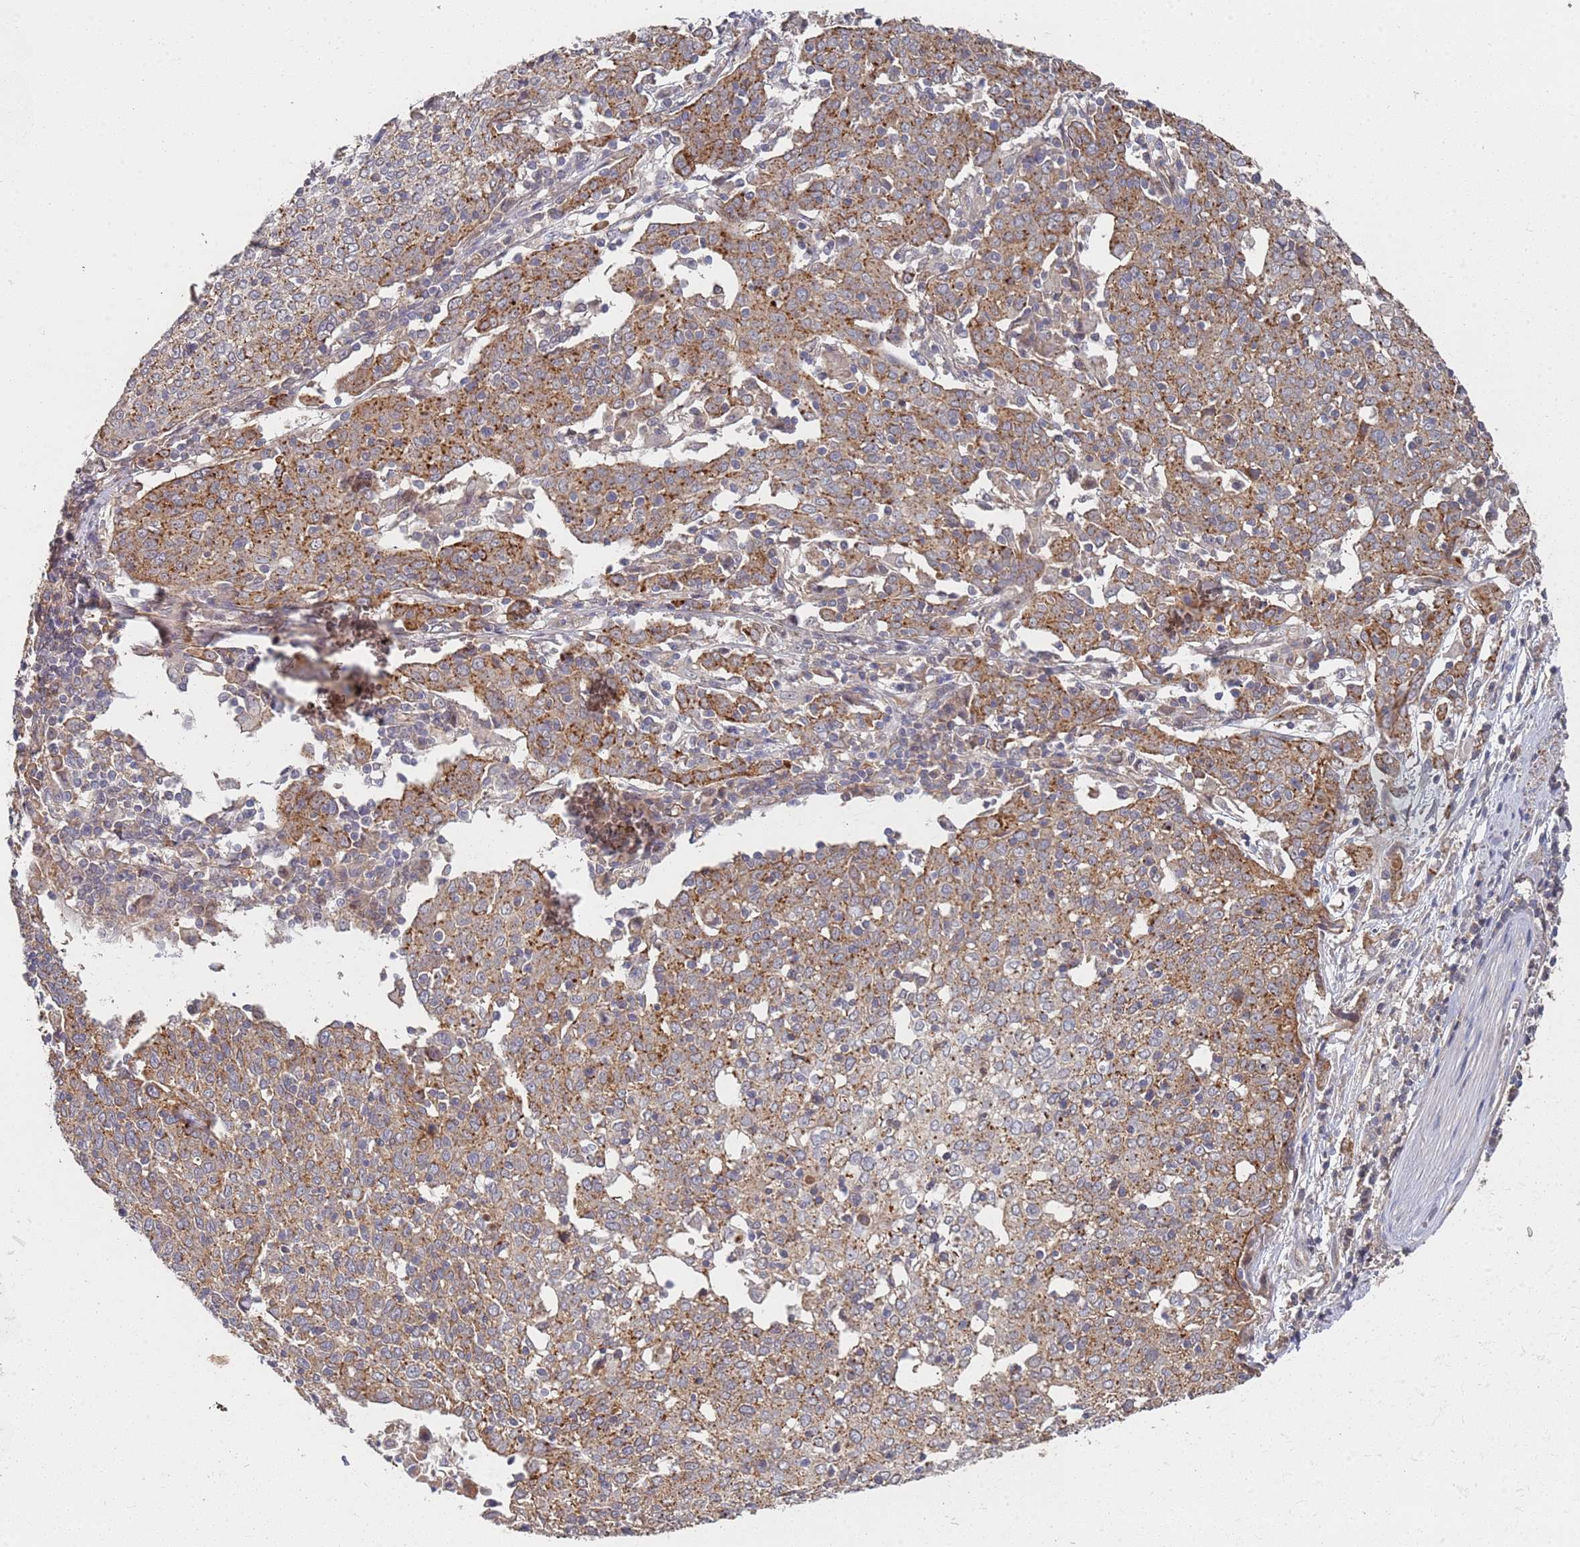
{"staining": {"intensity": "moderate", "quantity": ">75%", "location": "cytoplasmic/membranous"}, "tissue": "cervical cancer", "cell_type": "Tumor cells", "image_type": "cancer", "snomed": [{"axis": "morphology", "description": "Squamous cell carcinoma, NOS"}, {"axis": "topography", "description": "Cervix"}], "caption": "Cervical cancer (squamous cell carcinoma) stained with a brown dye displays moderate cytoplasmic/membranous positive staining in approximately >75% of tumor cells.", "gene": "ABCB6", "patient": {"sex": "female", "age": 67}}